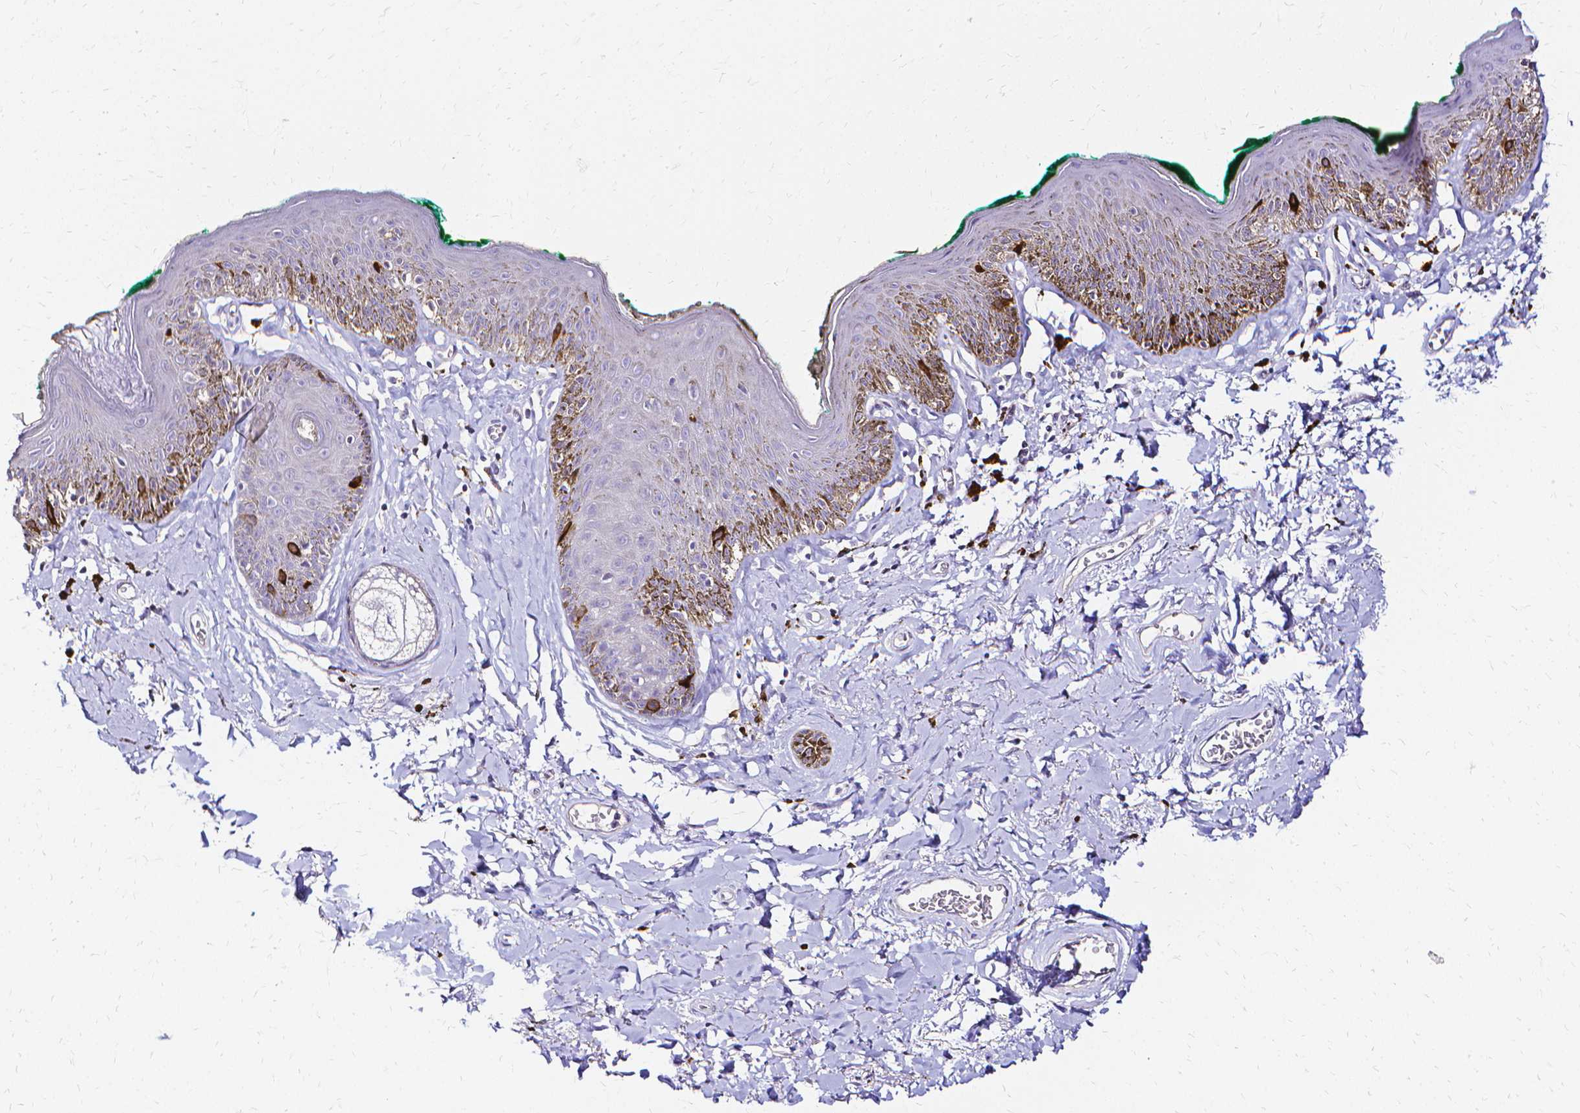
{"staining": {"intensity": "strong", "quantity": "<25%", "location": "cytoplasmic/membranous"}, "tissue": "skin", "cell_type": "Epidermal cells", "image_type": "normal", "snomed": [{"axis": "morphology", "description": "Normal tissue, NOS"}, {"axis": "topography", "description": "Vulva"}, {"axis": "topography", "description": "Peripheral nerve tissue"}], "caption": "Benign skin demonstrates strong cytoplasmic/membranous staining in about <25% of epidermal cells, visualized by immunohistochemistry. (DAB (3,3'-diaminobenzidine) = brown stain, brightfield microscopy at high magnification).", "gene": "CCNB1", "patient": {"sex": "female", "age": 66}}